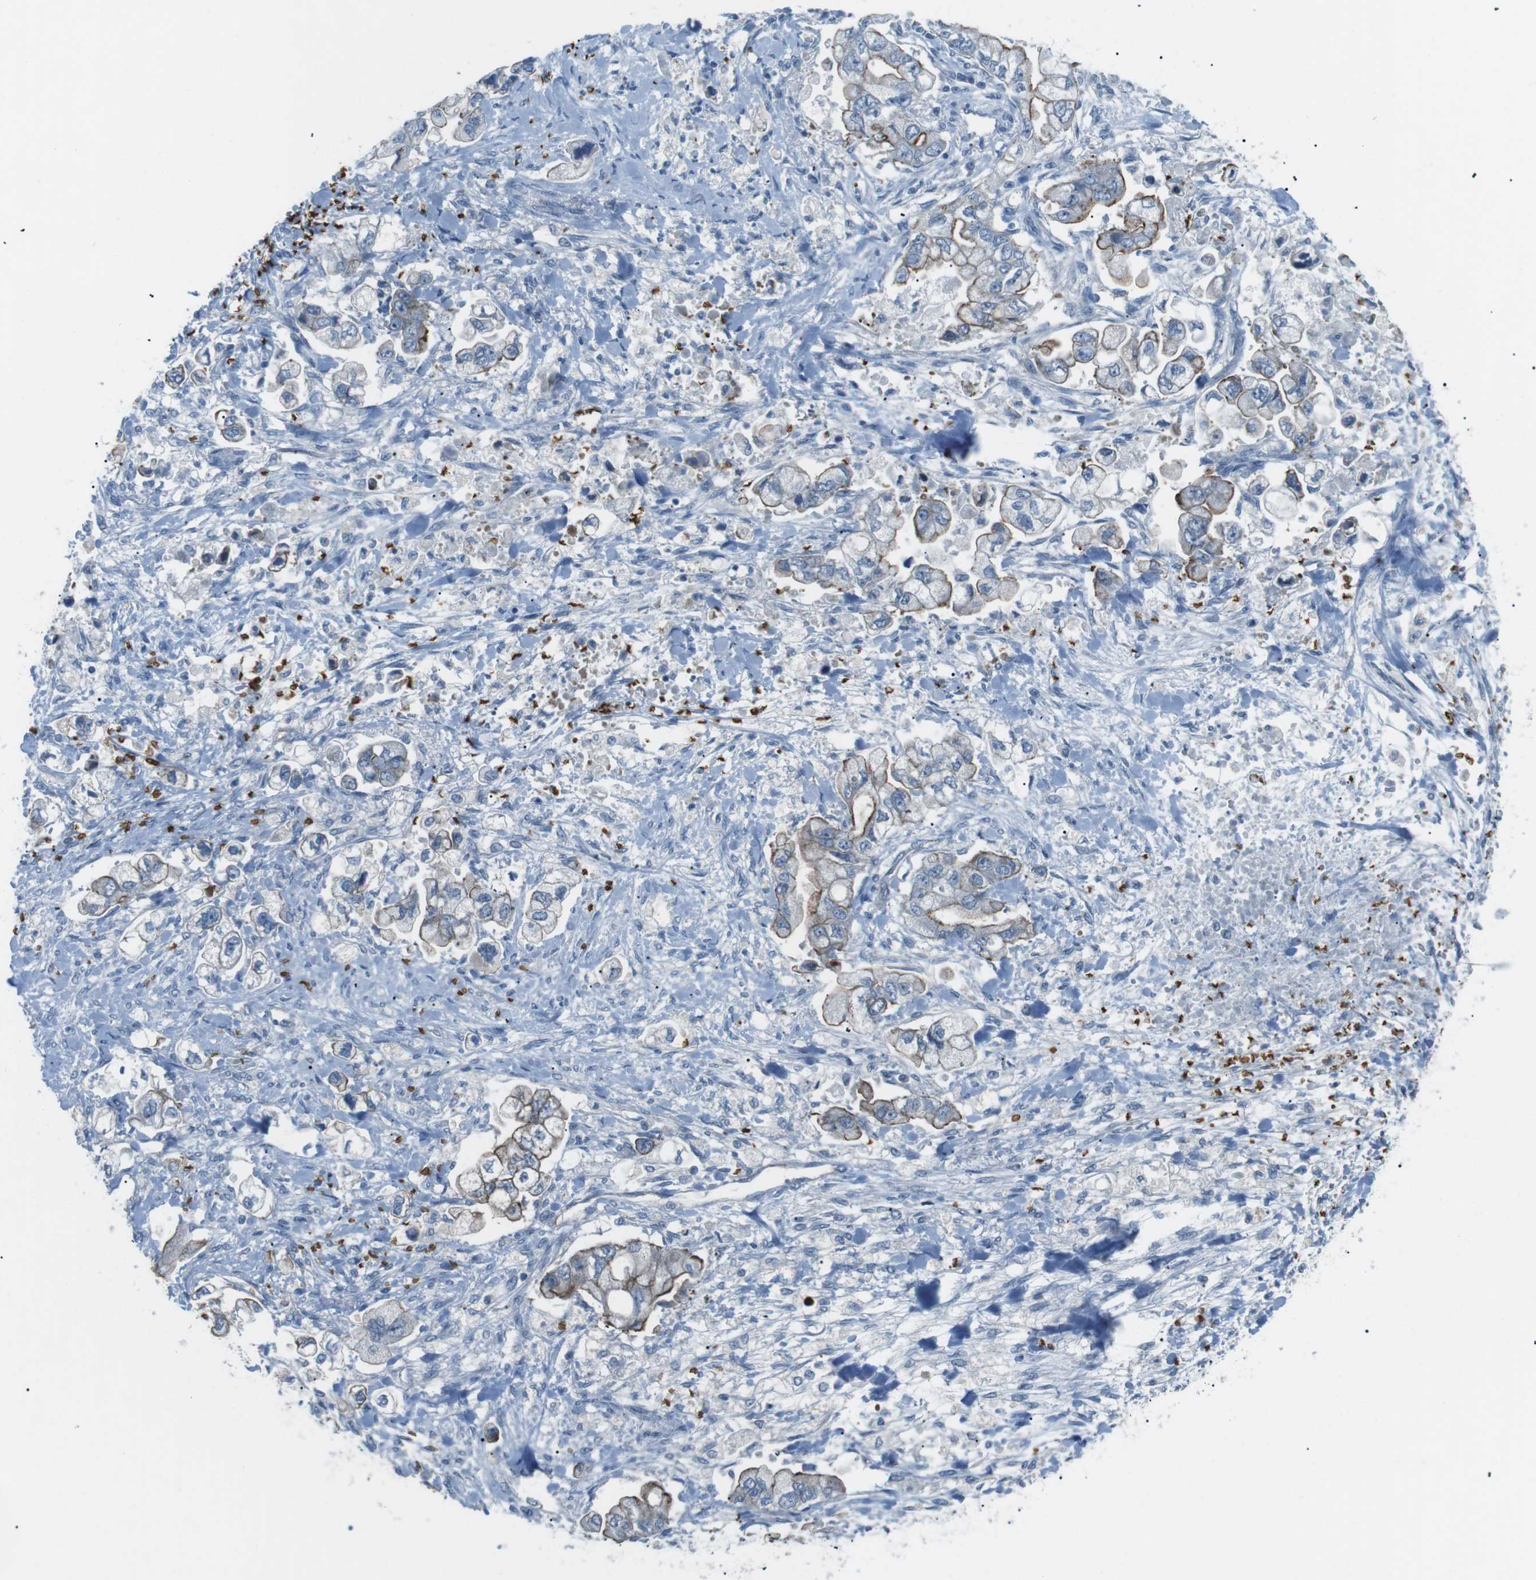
{"staining": {"intensity": "moderate", "quantity": "25%-75%", "location": "cytoplasmic/membranous"}, "tissue": "stomach cancer", "cell_type": "Tumor cells", "image_type": "cancer", "snomed": [{"axis": "morphology", "description": "Normal tissue, NOS"}, {"axis": "morphology", "description": "Adenocarcinoma, NOS"}, {"axis": "topography", "description": "Stomach"}], "caption": "High-power microscopy captured an immunohistochemistry (IHC) image of stomach cancer (adenocarcinoma), revealing moderate cytoplasmic/membranous positivity in approximately 25%-75% of tumor cells. Ihc stains the protein of interest in brown and the nuclei are stained blue.", "gene": "SPTA1", "patient": {"sex": "male", "age": 62}}